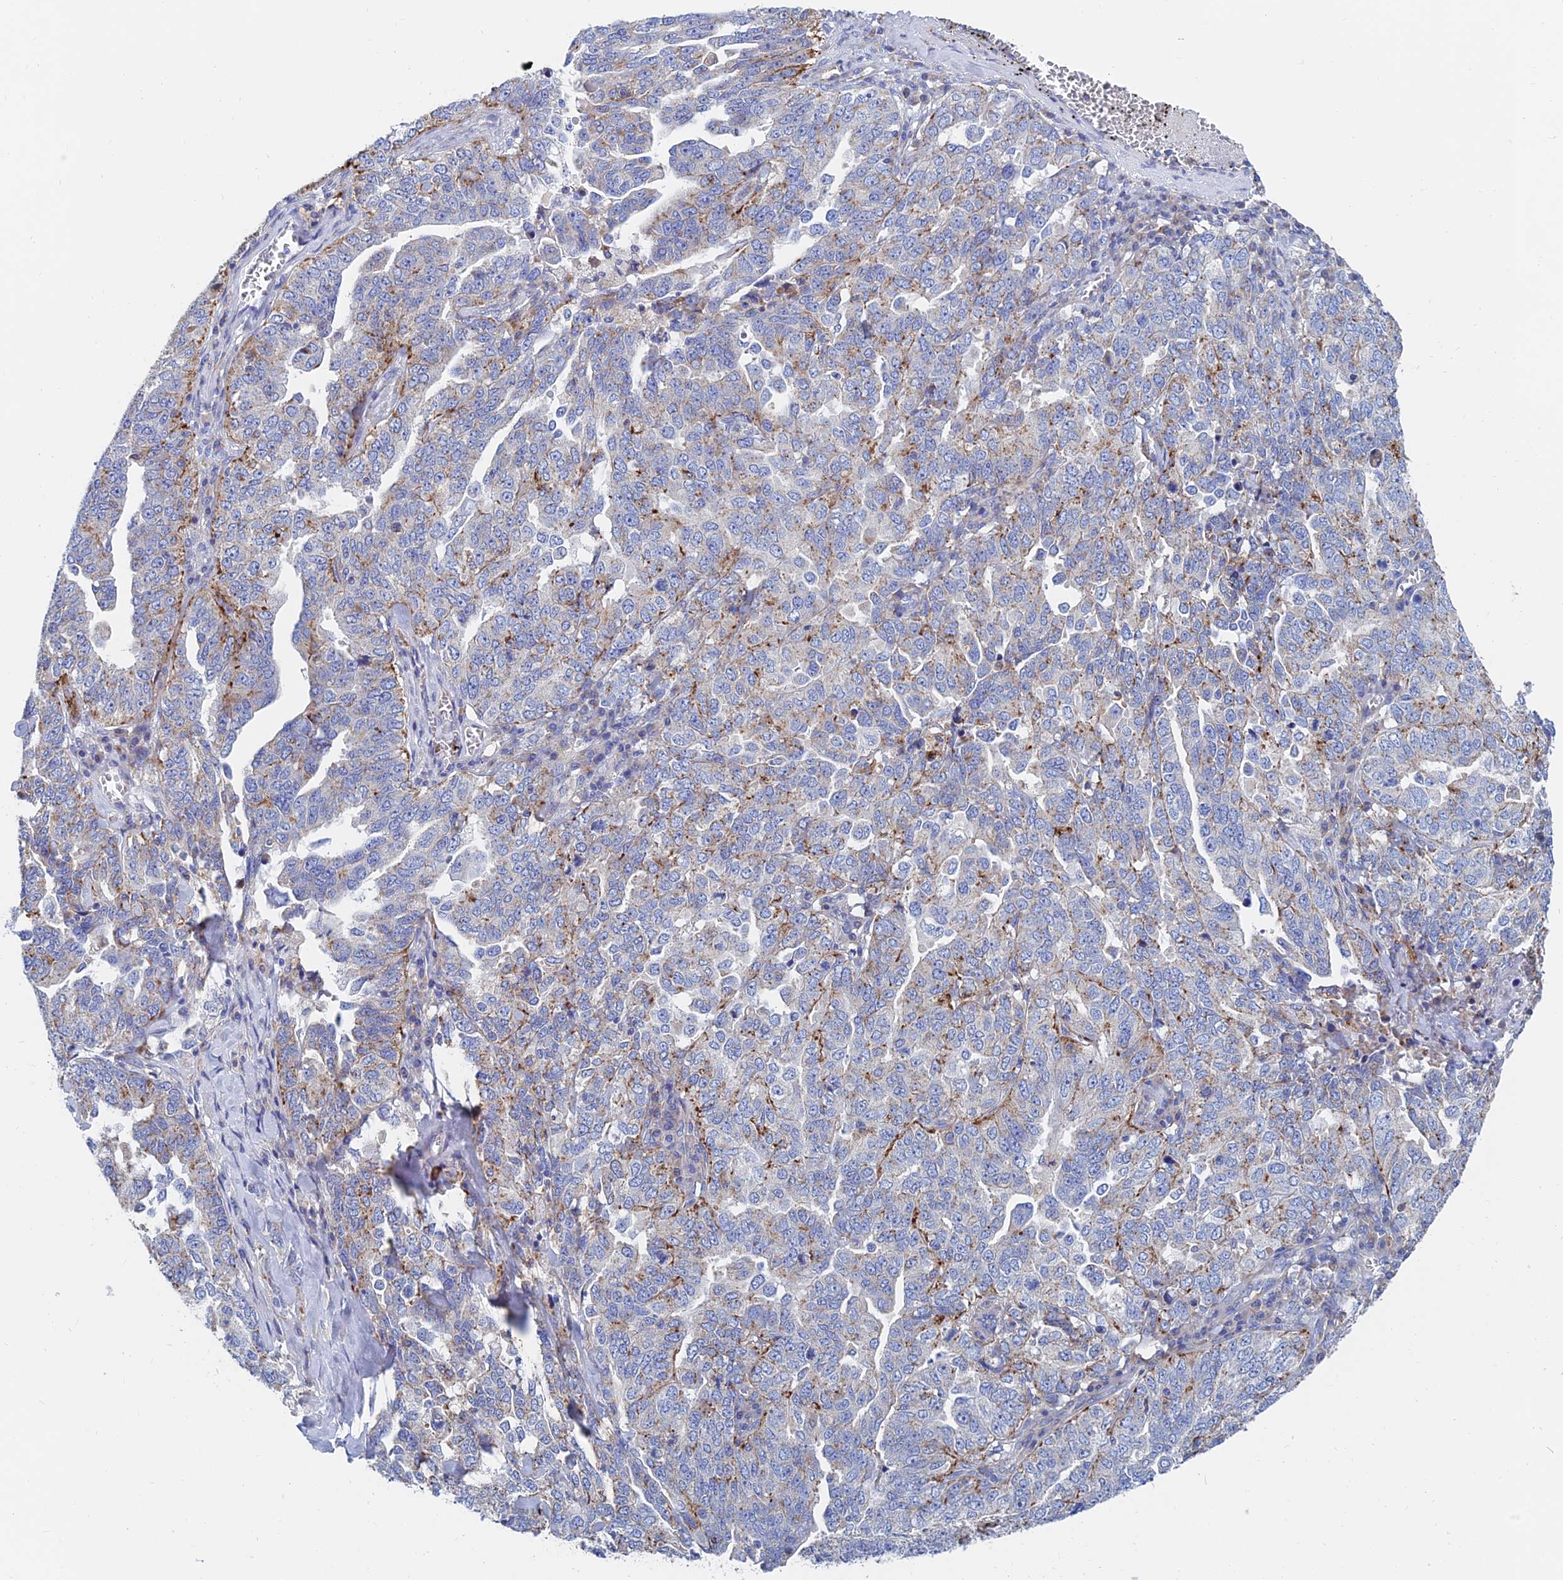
{"staining": {"intensity": "moderate", "quantity": "25%-75%", "location": "cytoplasmic/membranous"}, "tissue": "ovarian cancer", "cell_type": "Tumor cells", "image_type": "cancer", "snomed": [{"axis": "morphology", "description": "Carcinoma, endometroid"}, {"axis": "topography", "description": "Ovary"}], "caption": "This histopathology image exhibits immunohistochemistry (IHC) staining of human endometroid carcinoma (ovarian), with medium moderate cytoplasmic/membranous positivity in approximately 25%-75% of tumor cells.", "gene": "SPNS1", "patient": {"sex": "female", "age": 62}}